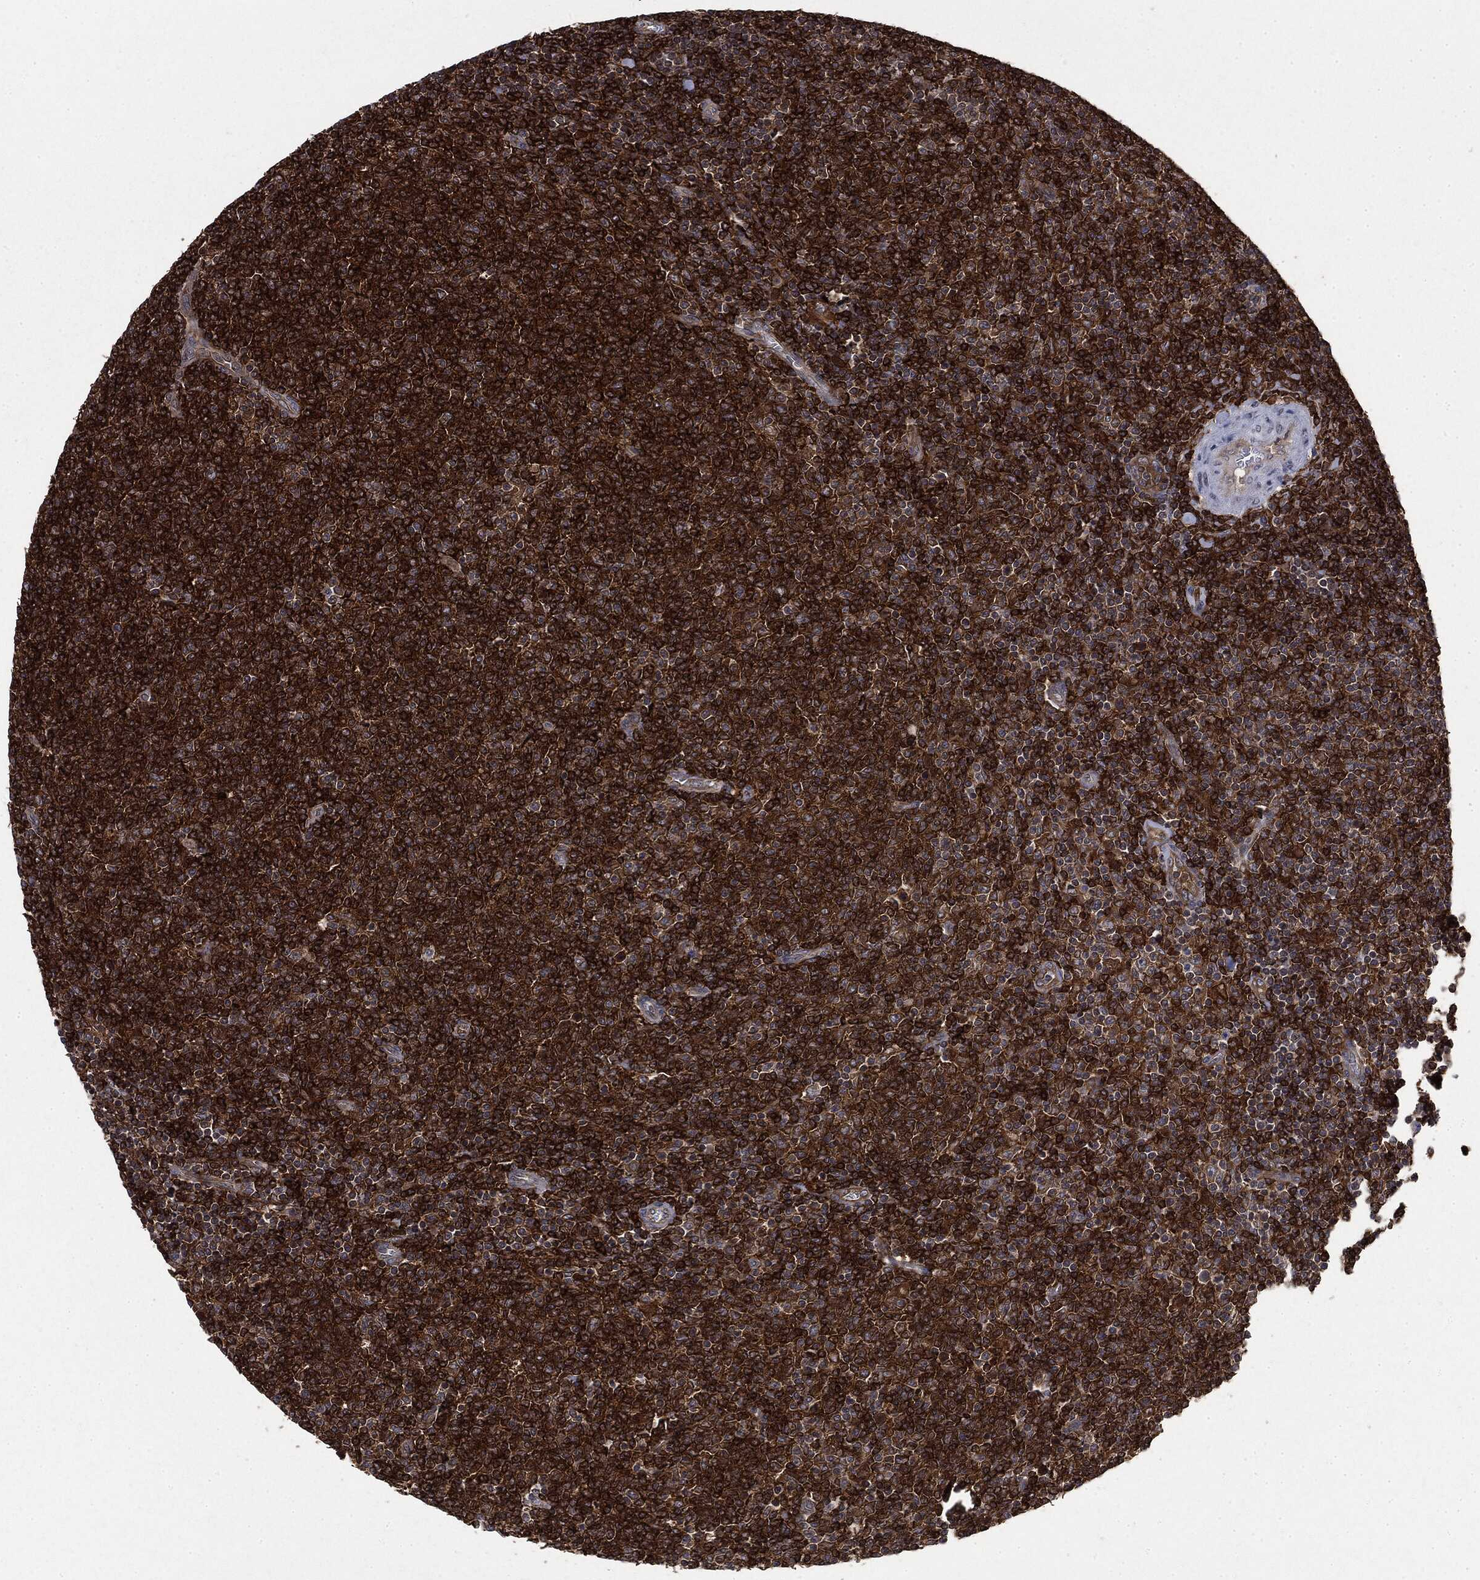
{"staining": {"intensity": "strong", "quantity": ">75%", "location": "cytoplasmic/membranous"}, "tissue": "lymphoma", "cell_type": "Tumor cells", "image_type": "cancer", "snomed": [{"axis": "morphology", "description": "Malignant lymphoma, non-Hodgkin's type, Low grade"}, {"axis": "topography", "description": "Lymph node"}], "caption": "Immunohistochemical staining of lymphoma demonstrates high levels of strong cytoplasmic/membranous protein positivity in about >75% of tumor cells. Nuclei are stained in blue.", "gene": "SNX5", "patient": {"sex": "male", "age": 52}}